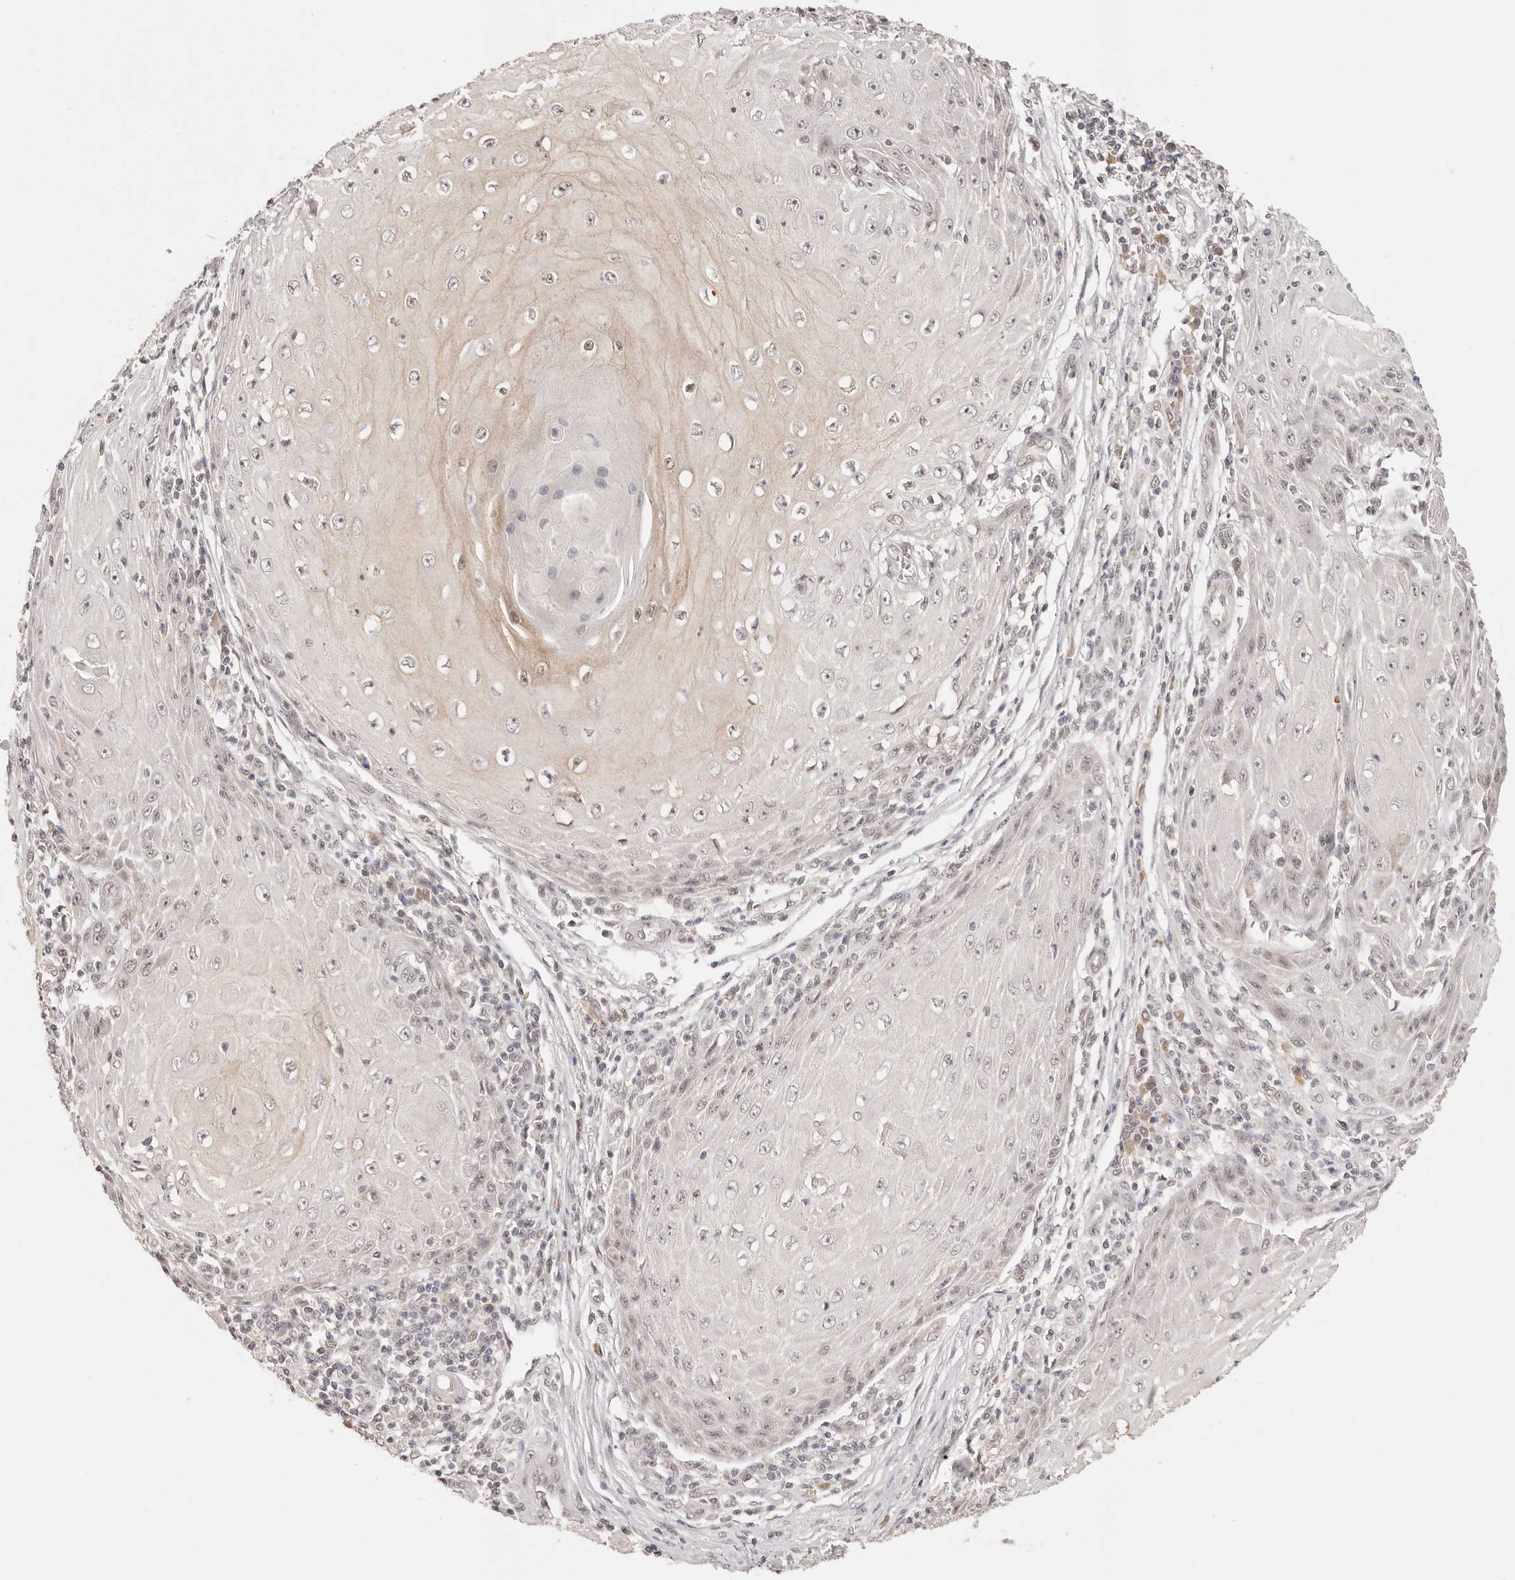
{"staining": {"intensity": "weak", "quantity": "25%-75%", "location": "nuclear"}, "tissue": "skin cancer", "cell_type": "Tumor cells", "image_type": "cancer", "snomed": [{"axis": "morphology", "description": "Squamous cell carcinoma, NOS"}, {"axis": "topography", "description": "Skin"}], "caption": "The photomicrograph demonstrates a brown stain indicating the presence of a protein in the nuclear of tumor cells in squamous cell carcinoma (skin). Immunohistochemistry stains the protein of interest in brown and the nuclei are stained blue.", "gene": "RFC3", "patient": {"sex": "female", "age": 73}}